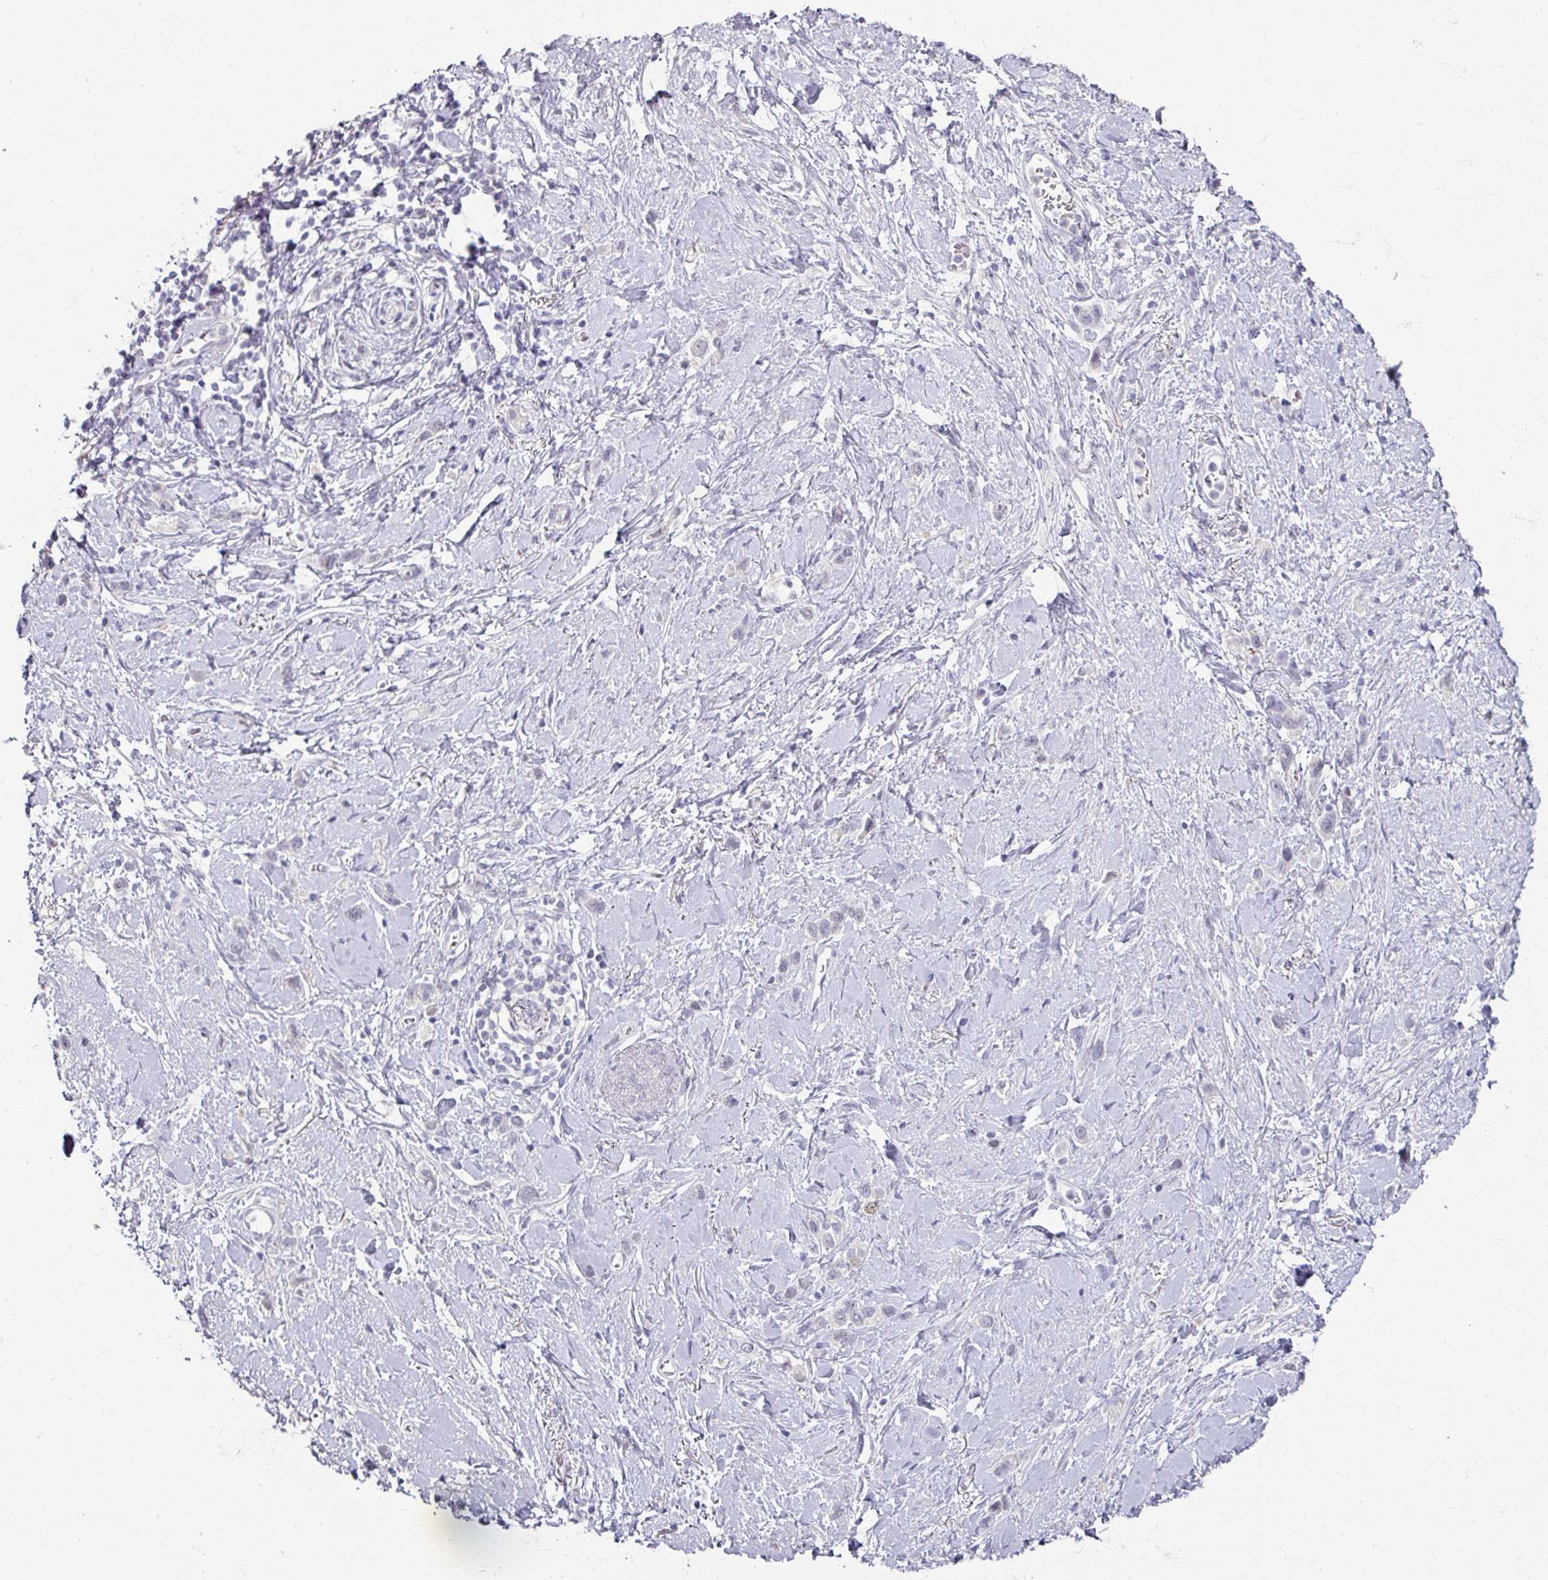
{"staining": {"intensity": "negative", "quantity": "none", "location": "none"}, "tissue": "stomach cancer", "cell_type": "Tumor cells", "image_type": "cancer", "snomed": [{"axis": "morphology", "description": "Adenocarcinoma, NOS"}, {"axis": "topography", "description": "Stomach"}], "caption": "Adenocarcinoma (stomach) was stained to show a protein in brown. There is no significant expression in tumor cells.", "gene": "SOX11", "patient": {"sex": "female", "age": 65}}